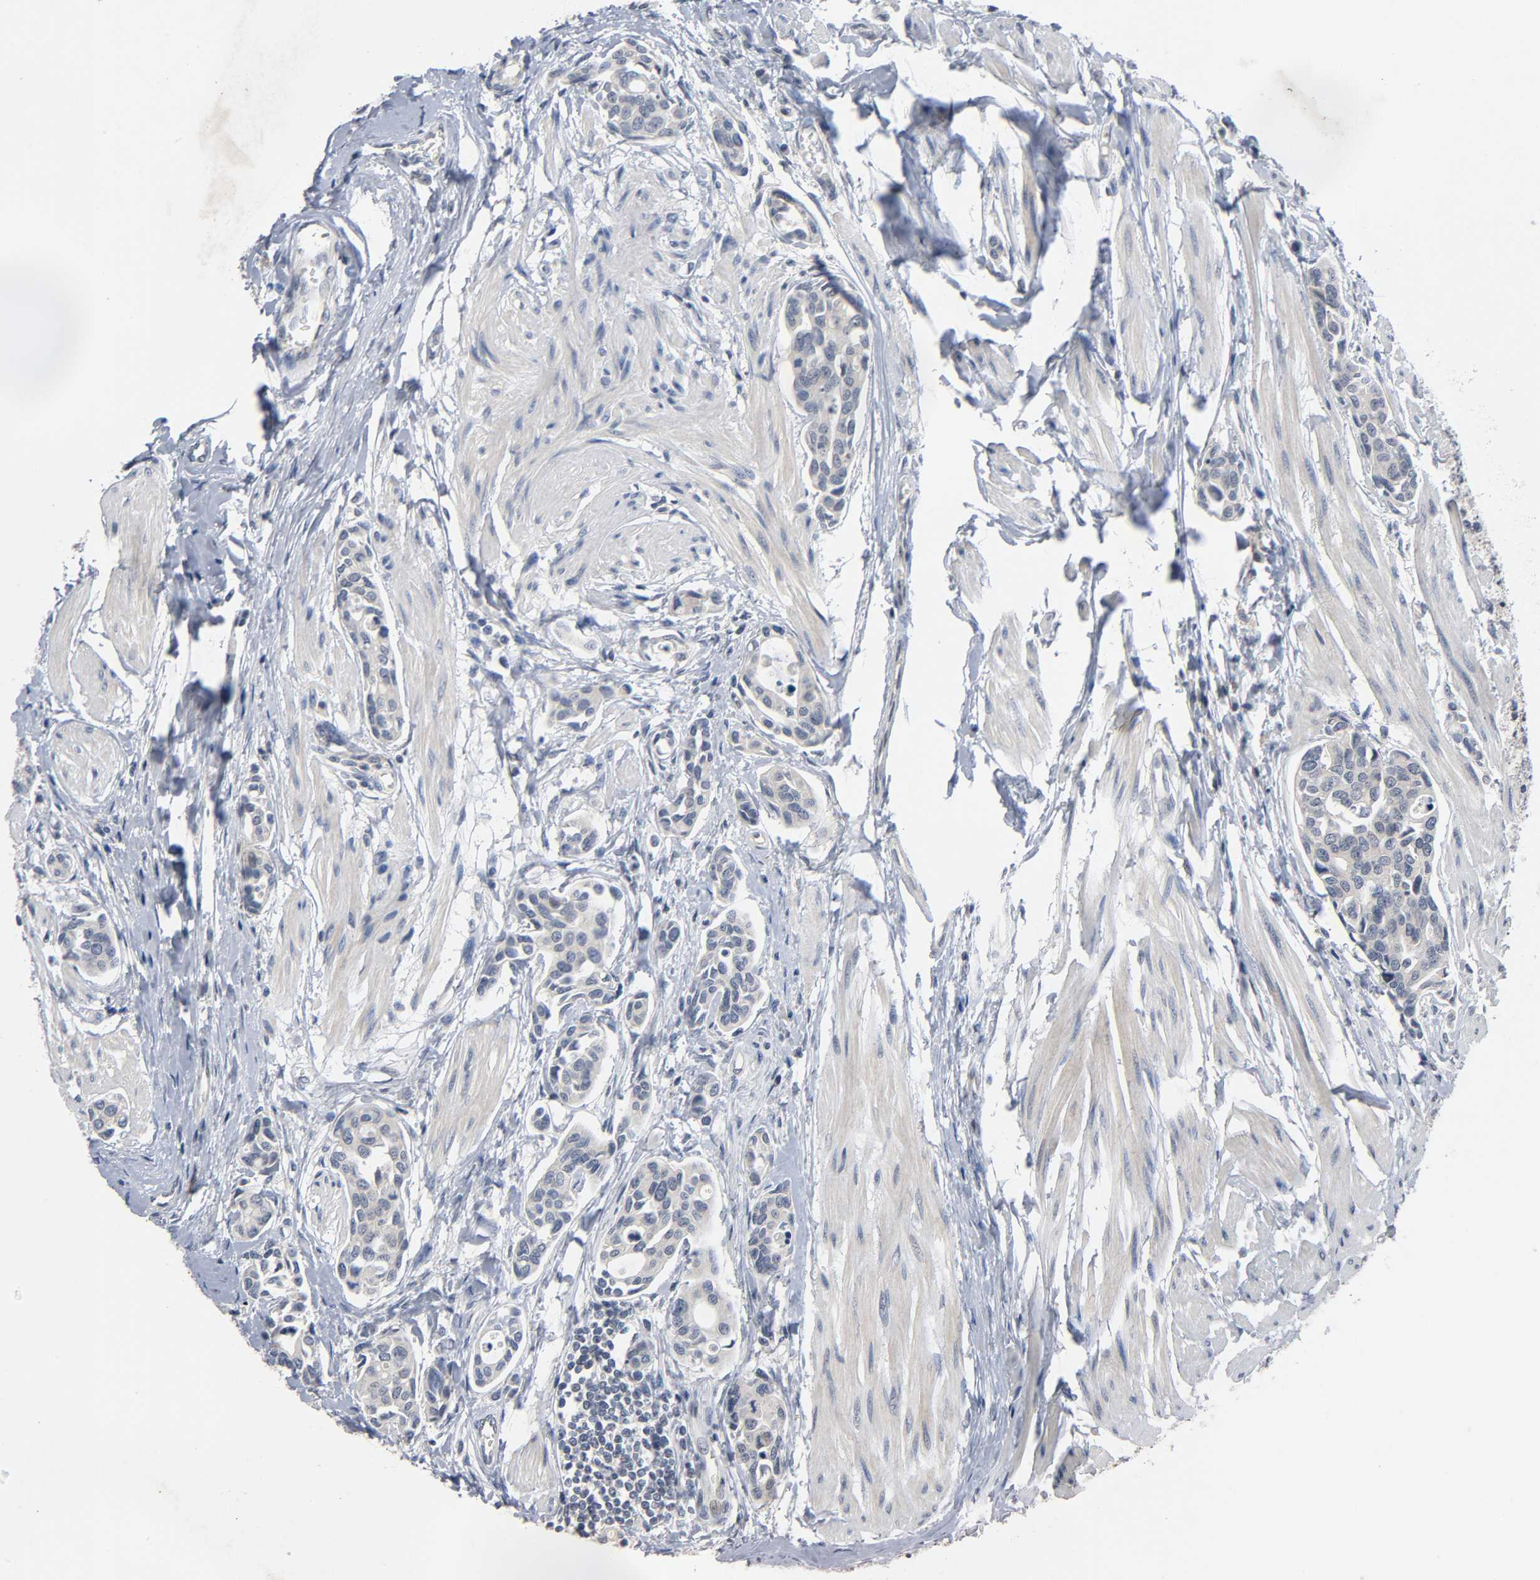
{"staining": {"intensity": "weak", "quantity": "<25%", "location": "cytoplasmic/membranous"}, "tissue": "urothelial cancer", "cell_type": "Tumor cells", "image_type": "cancer", "snomed": [{"axis": "morphology", "description": "Urothelial carcinoma, High grade"}, {"axis": "topography", "description": "Urinary bladder"}], "caption": "DAB immunohistochemical staining of human urothelial carcinoma (high-grade) reveals no significant positivity in tumor cells.", "gene": "MAPK8", "patient": {"sex": "male", "age": 78}}